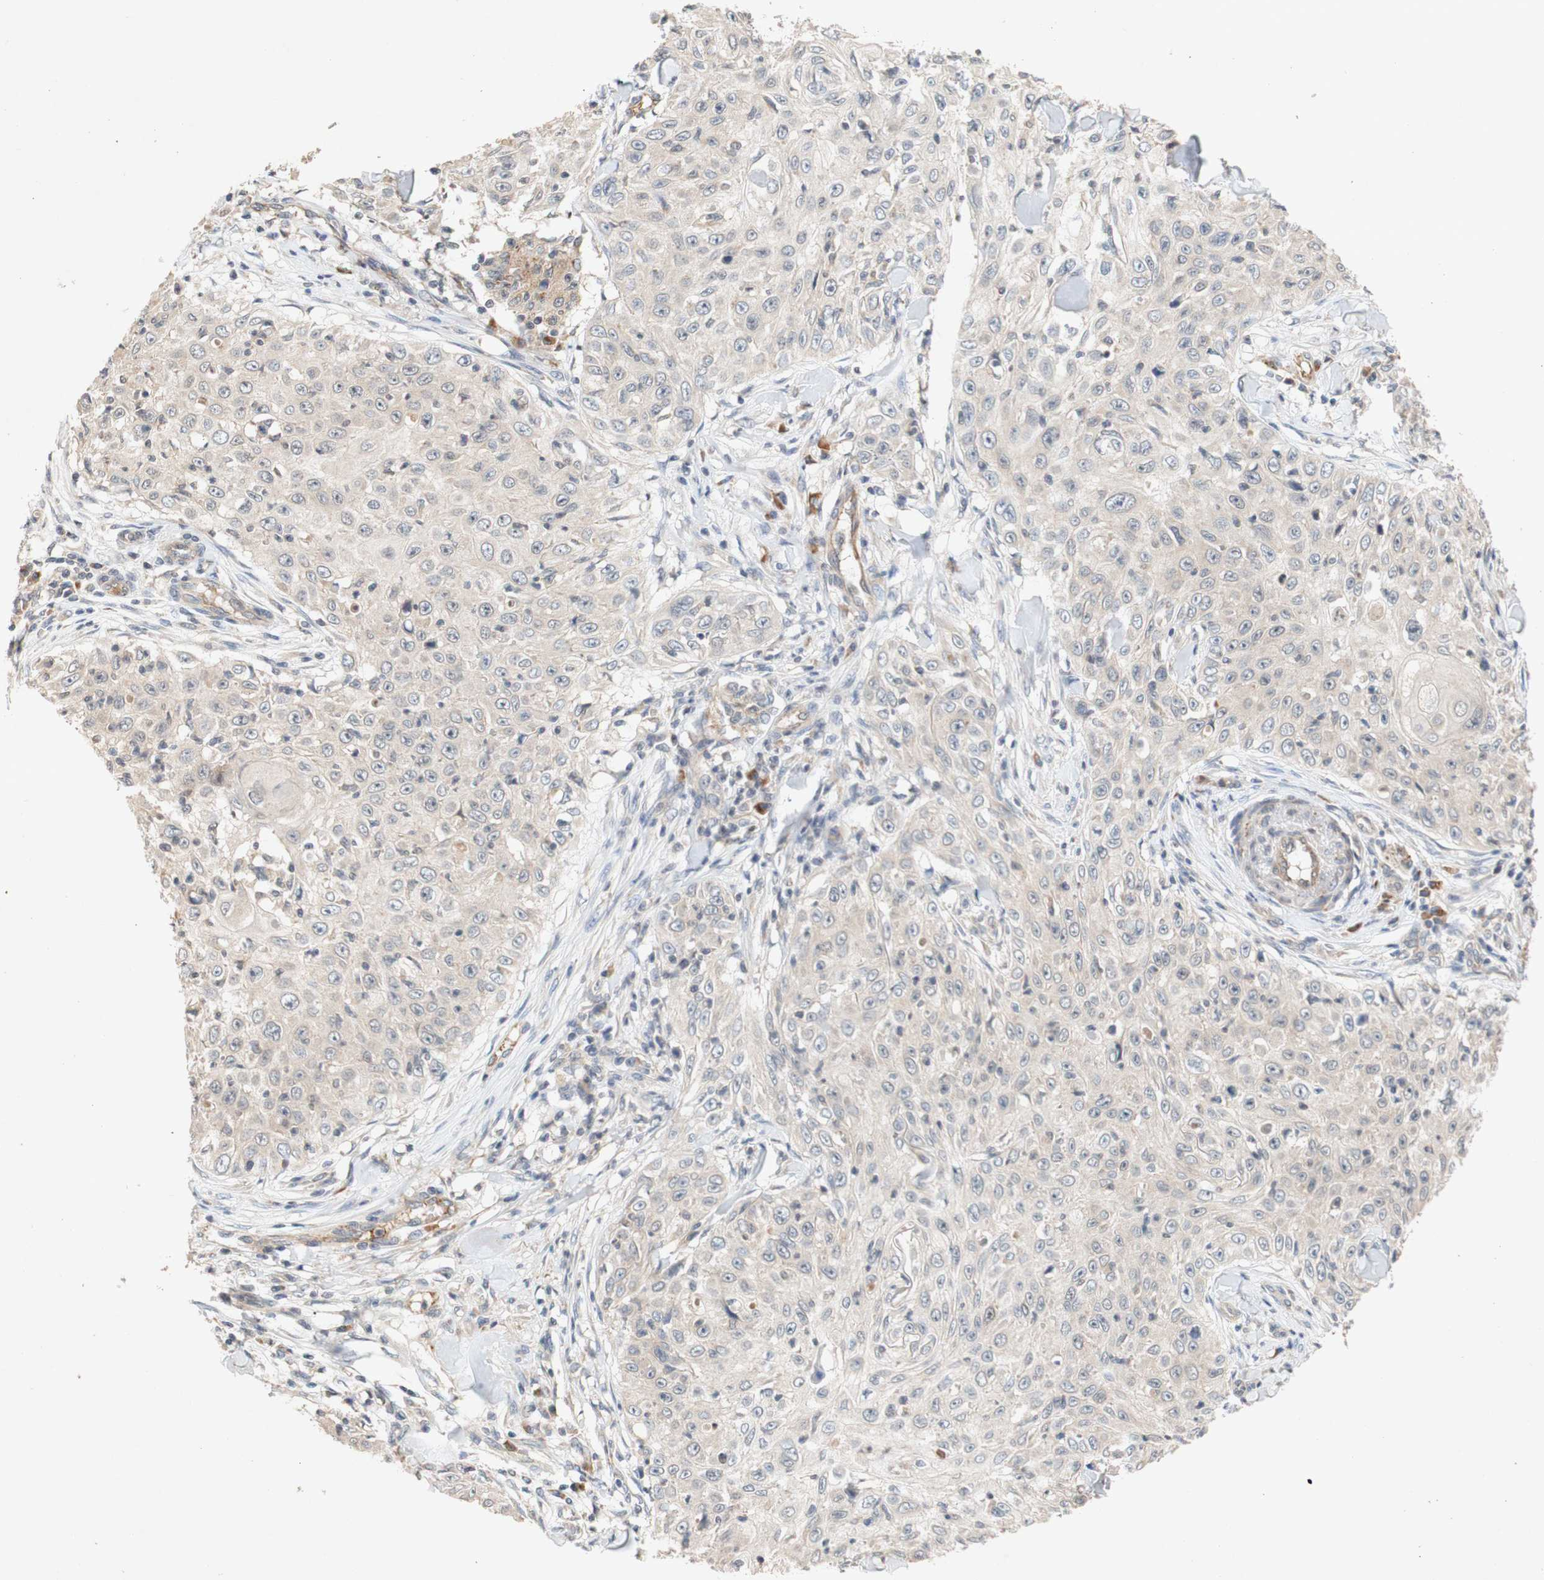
{"staining": {"intensity": "weak", "quantity": ">75%", "location": "cytoplasmic/membranous"}, "tissue": "skin cancer", "cell_type": "Tumor cells", "image_type": "cancer", "snomed": [{"axis": "morphology", "description": "Squamous cell carcinoma, NOS"}, {"axis": "topography", "description": "Skin"}], "caption": "Weak cytoplasmic/membranous staining is seen in approximately >75% of tumor cells in skin cancer (squamous cell carcinoma). Using DAB (3,3'-diaminobenzidine) (brown) and hematoxylin (blue) stains, captured at high magnification using brightfield microscopy.", "gene": "PIN1", "patient": {"sex": "male", "age": 86}}